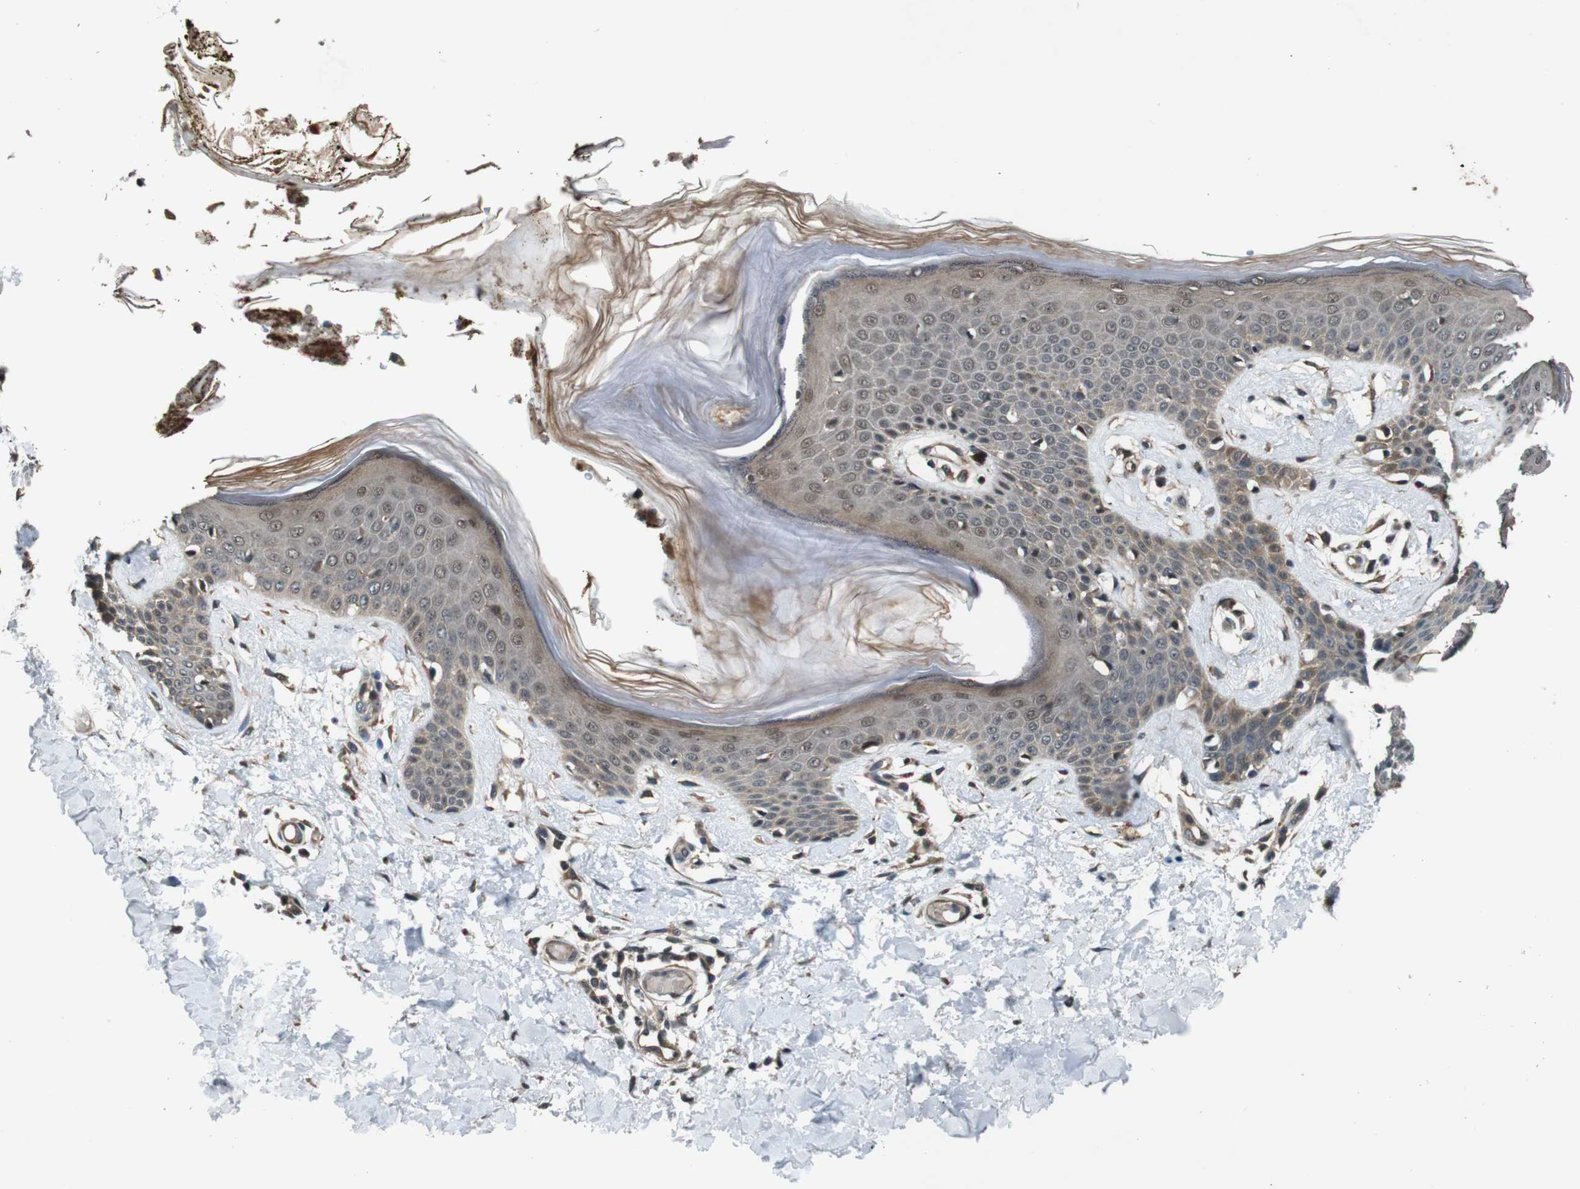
{"staining": {"intensity": "moderate", "quantity": ">75%", "location": "cytoplasmic/membranous"}, "tissue": "skin", "cell_type": "Fibroblasts", "image_type": "normal", "snomed": [{"axis": "morphology", "description": "Normal tissue, NOS"}, {"axis": "topography", "description": "Skin"}], "caption": "Protein expression analysis of benign skin demonstrates moderate cytoplasmic/membranous expression in approximately >75% of fibroblasts.", "gene": "SOCS1", "patient": {"sex": "male", "age": 53}}